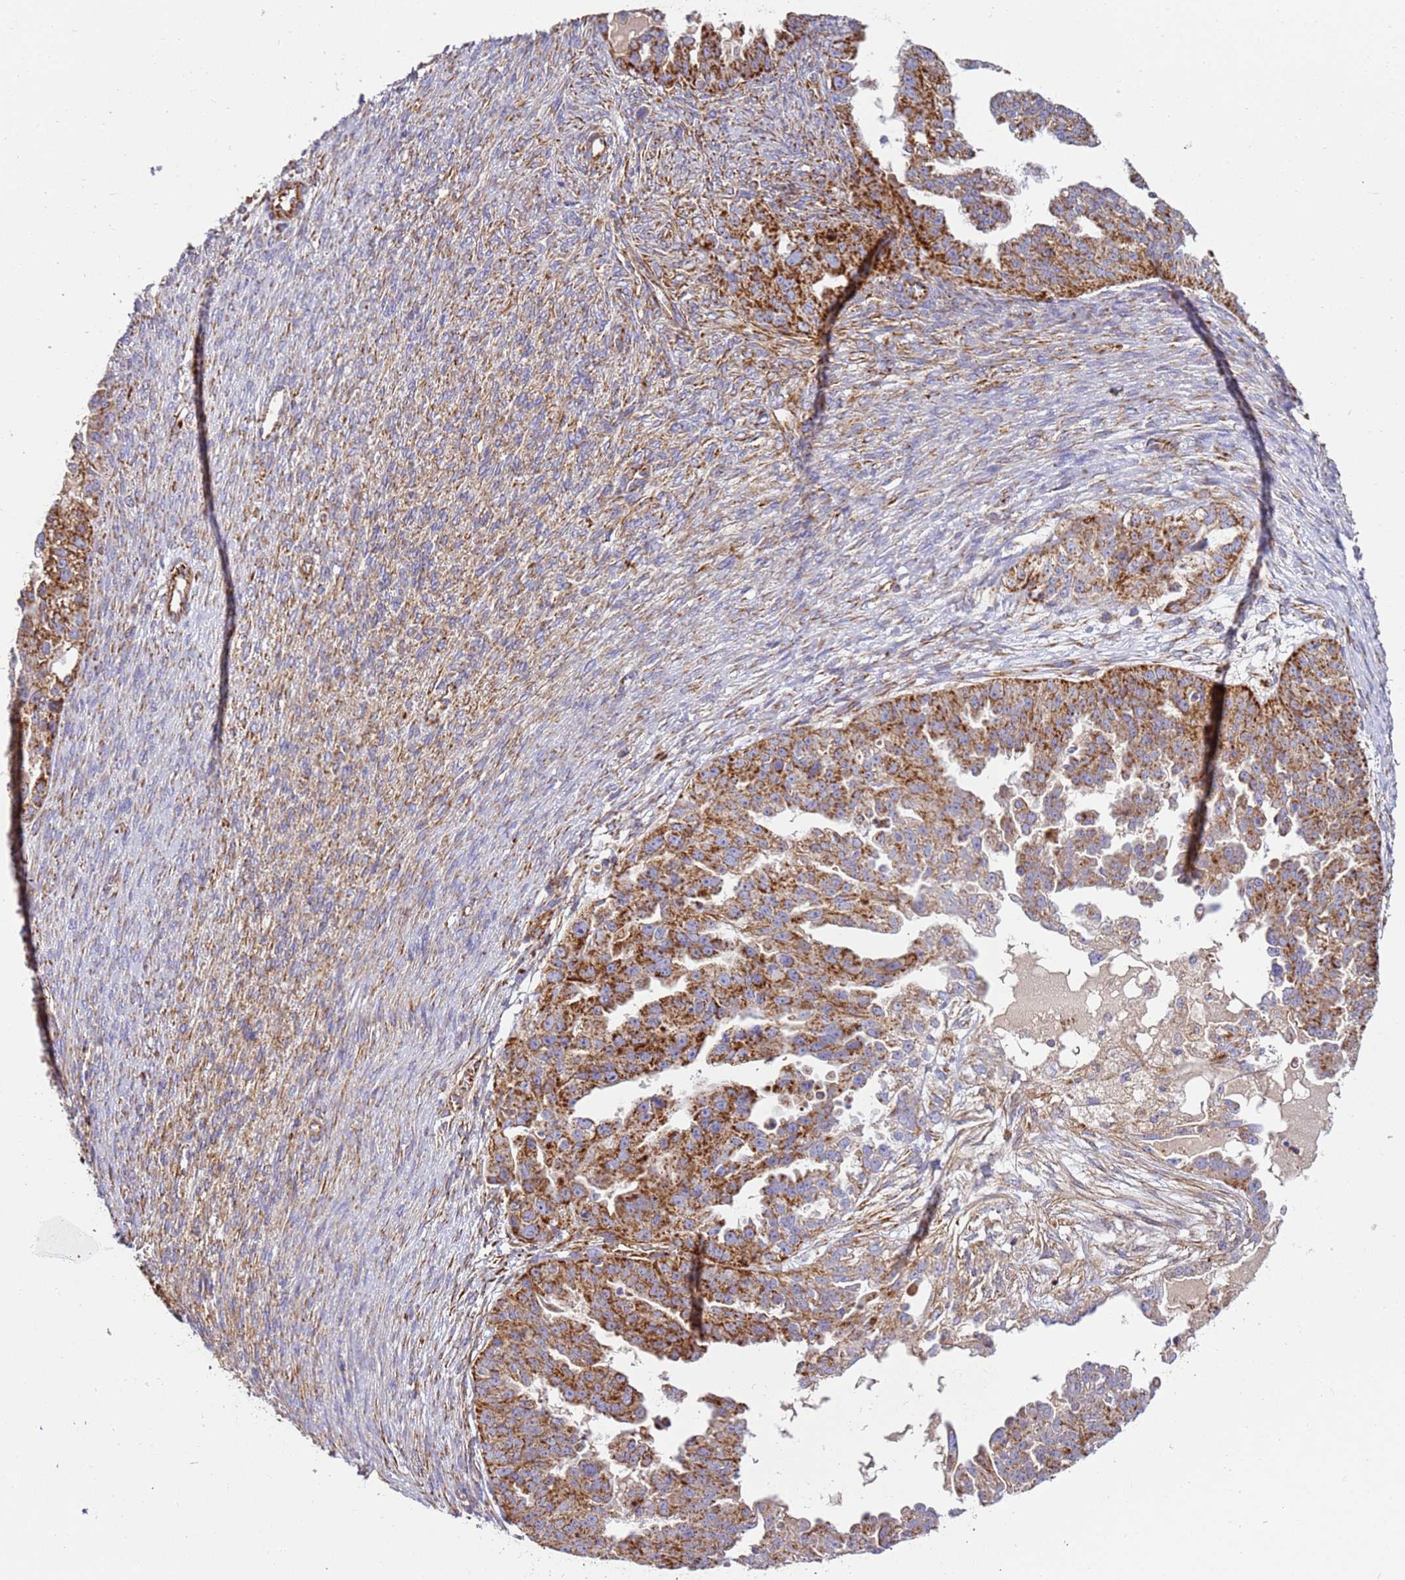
{"staining": {"intensity": "strong", "quantity": "25%-75%", "location": "cytoplasmic/membranous"}, "tissue": "ovarian cancer", "cell_type": "Tumor cells", "image_type": "cancer", "snomed": [{"axis": "morphology", "description": "Cystadenocarcinoma, serous, NOS"}, {"axis": "topography", "description": "Ovary"}], "caption": "Human ovarian cancer (serous cystadenocarcinoma) stained with a brown dye demonstrates strong cytoplasmic/membranous positive expression in about 25%-75% of tumor cells.", "gene": "MRPL20", "patient": {"sex": "female", "age": 58}}